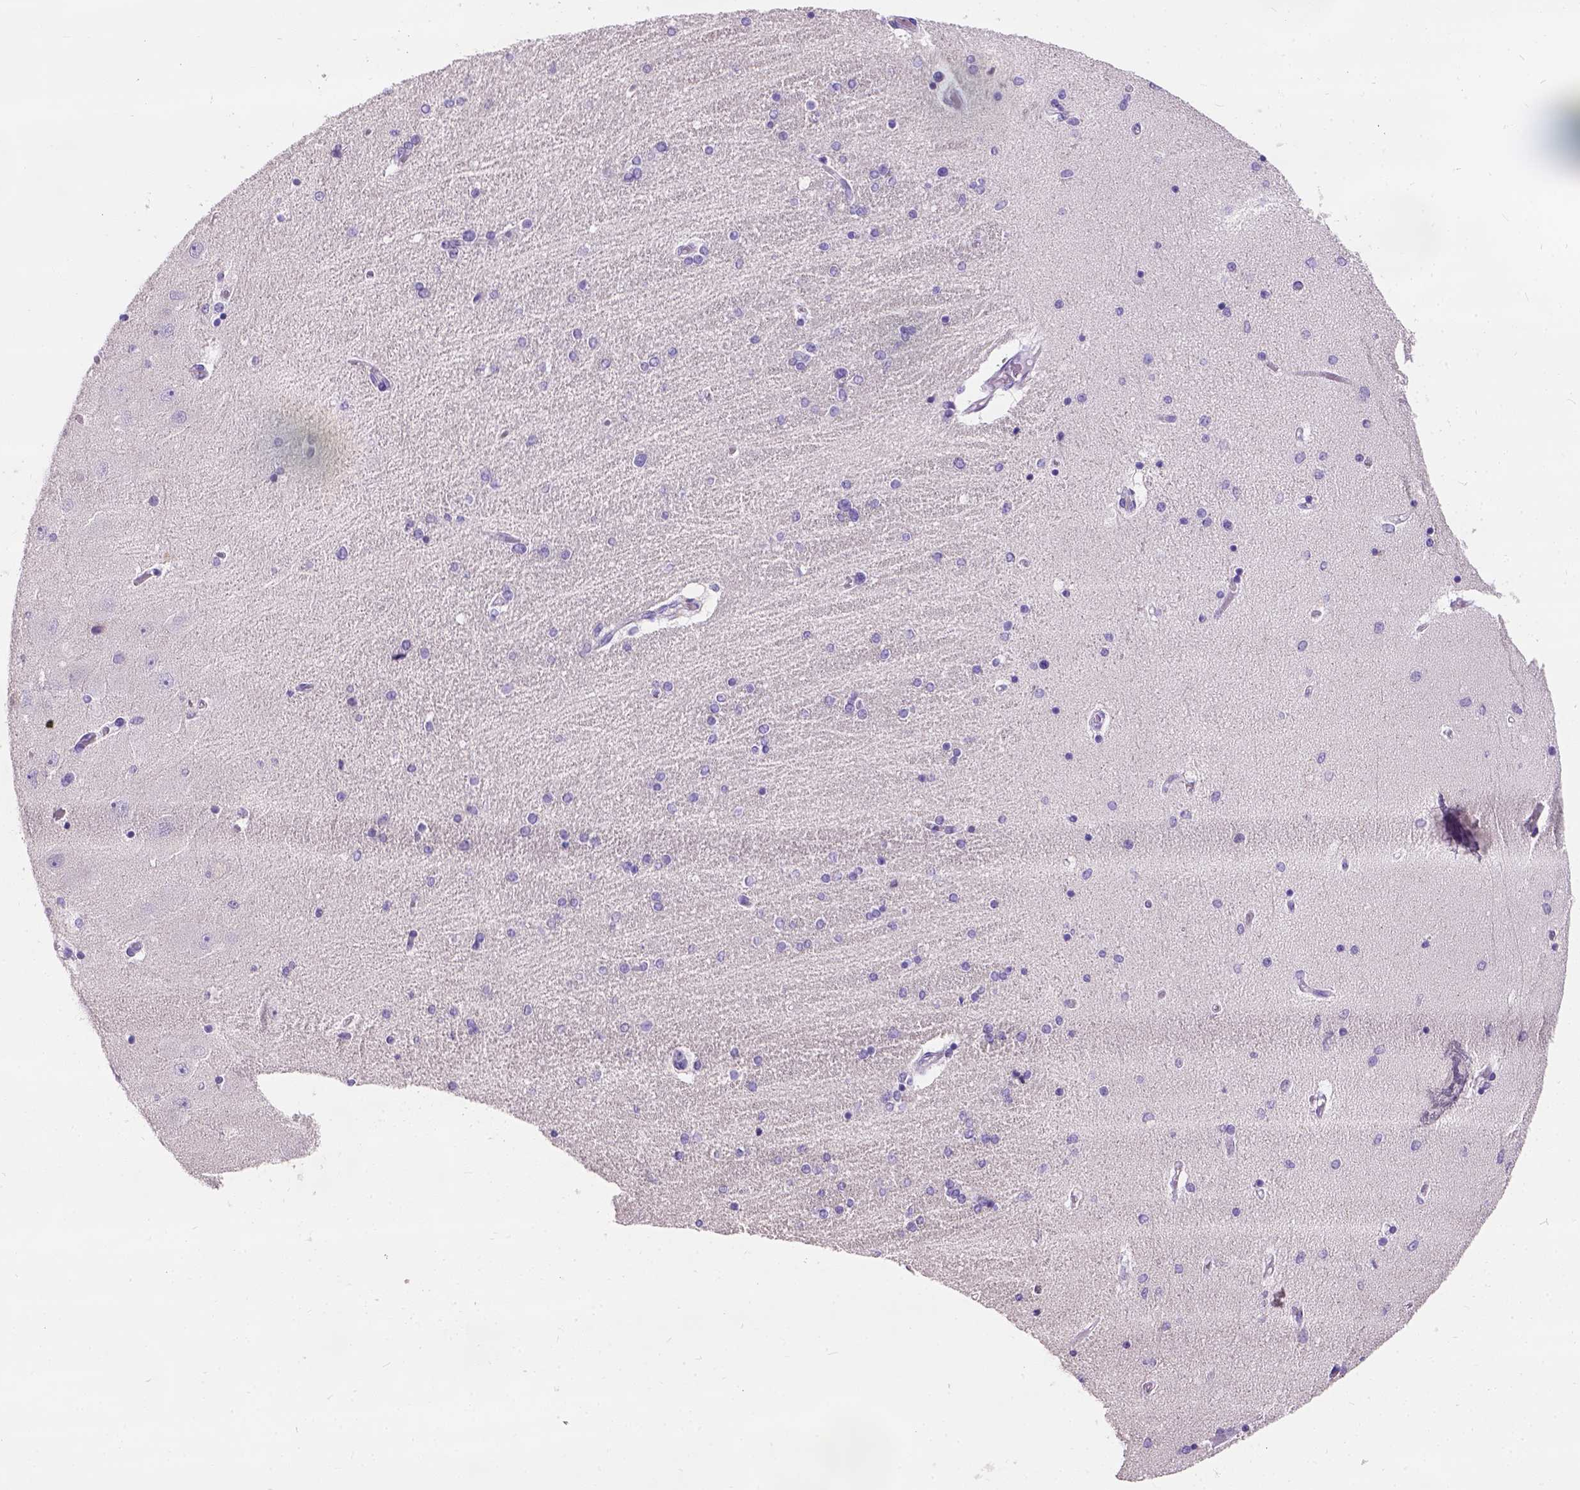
{"staining": {"intensity": "negative", "quantity": "none", "location": "none"}, "tissue": "hippocampus", "cell_type": "Glial cells", "image_type": "normal", "snomed": [{"axis": "morphology", "description": "Normal tissue, NOS"}, {"axis": "topography", "description": "Hippocampus"}], "caption": "Image shows no protein positivity in glial cells of unremarkable hippocampus. (Brightfield microscopy of DAB (3,3'-diaminobenzidine) immunohistochemistry (IHC) at high magnification).", "gene": "PHF7", "patient": {"sex": "female", "age": 54}}